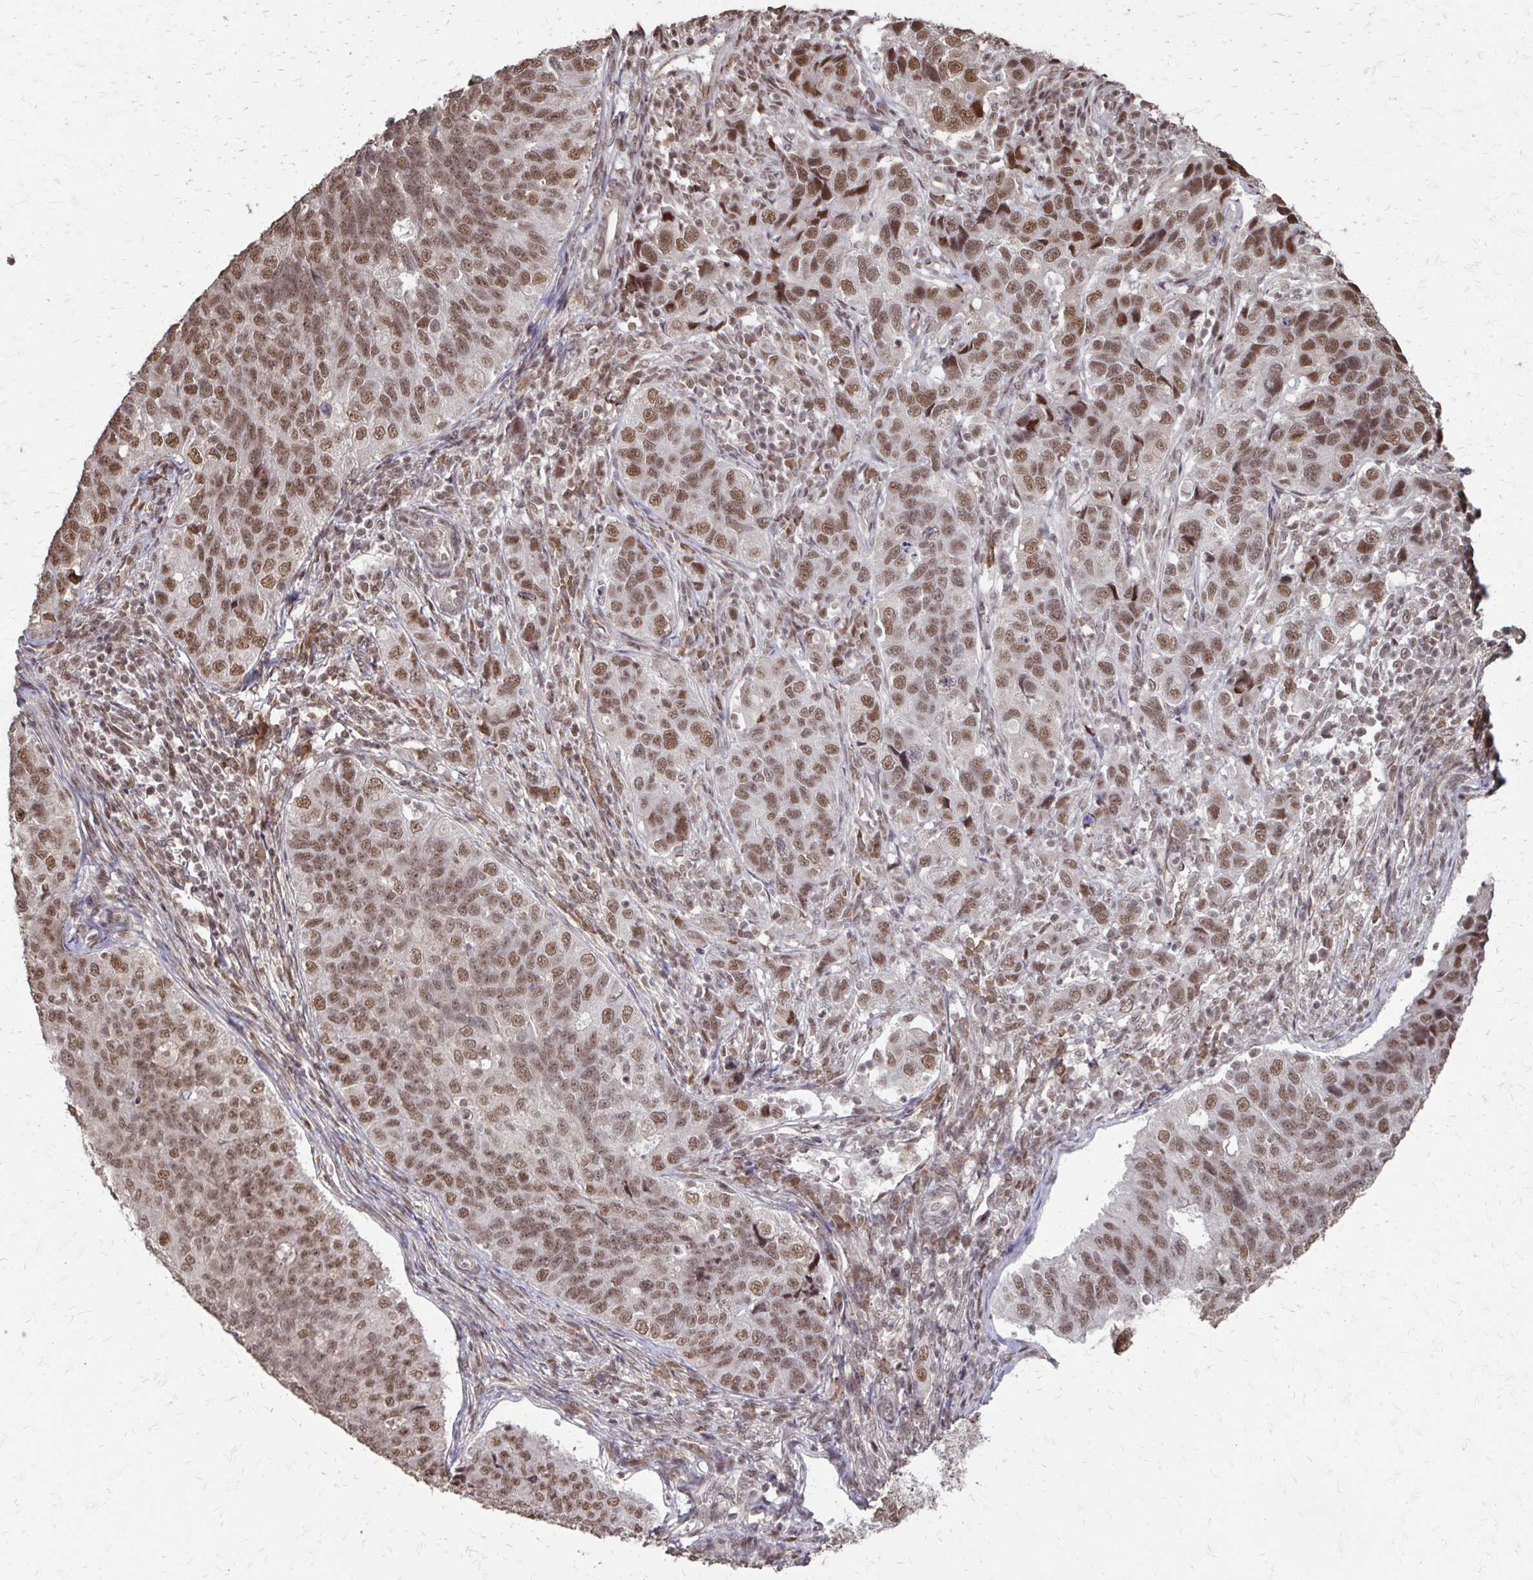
{"staining": {"intensity": "moderate", "quantity": ">75%", "location": "nuclear"}, "tissue": "endometrial cancer", "cell_type": "Tumor cells", "image_type": "cancer", "snomed": [{"axis": "morphology", "description": "Adenocarcinoma, NOS"}, {"axis": "topography", "description": "Endometrium"}], "caption": "Endometrial cancer (adenocarcinoma) stained with DAB (3,3'-diaminobenzidine) immunohistochemistry shows medium levels of moderate nuclear staining in approximately >75% of tumor cells. (DAB IHC with brightfield microscopy, high magnification).", "gene": "SS18", "patient": {"sex": "female", "age": 43}}